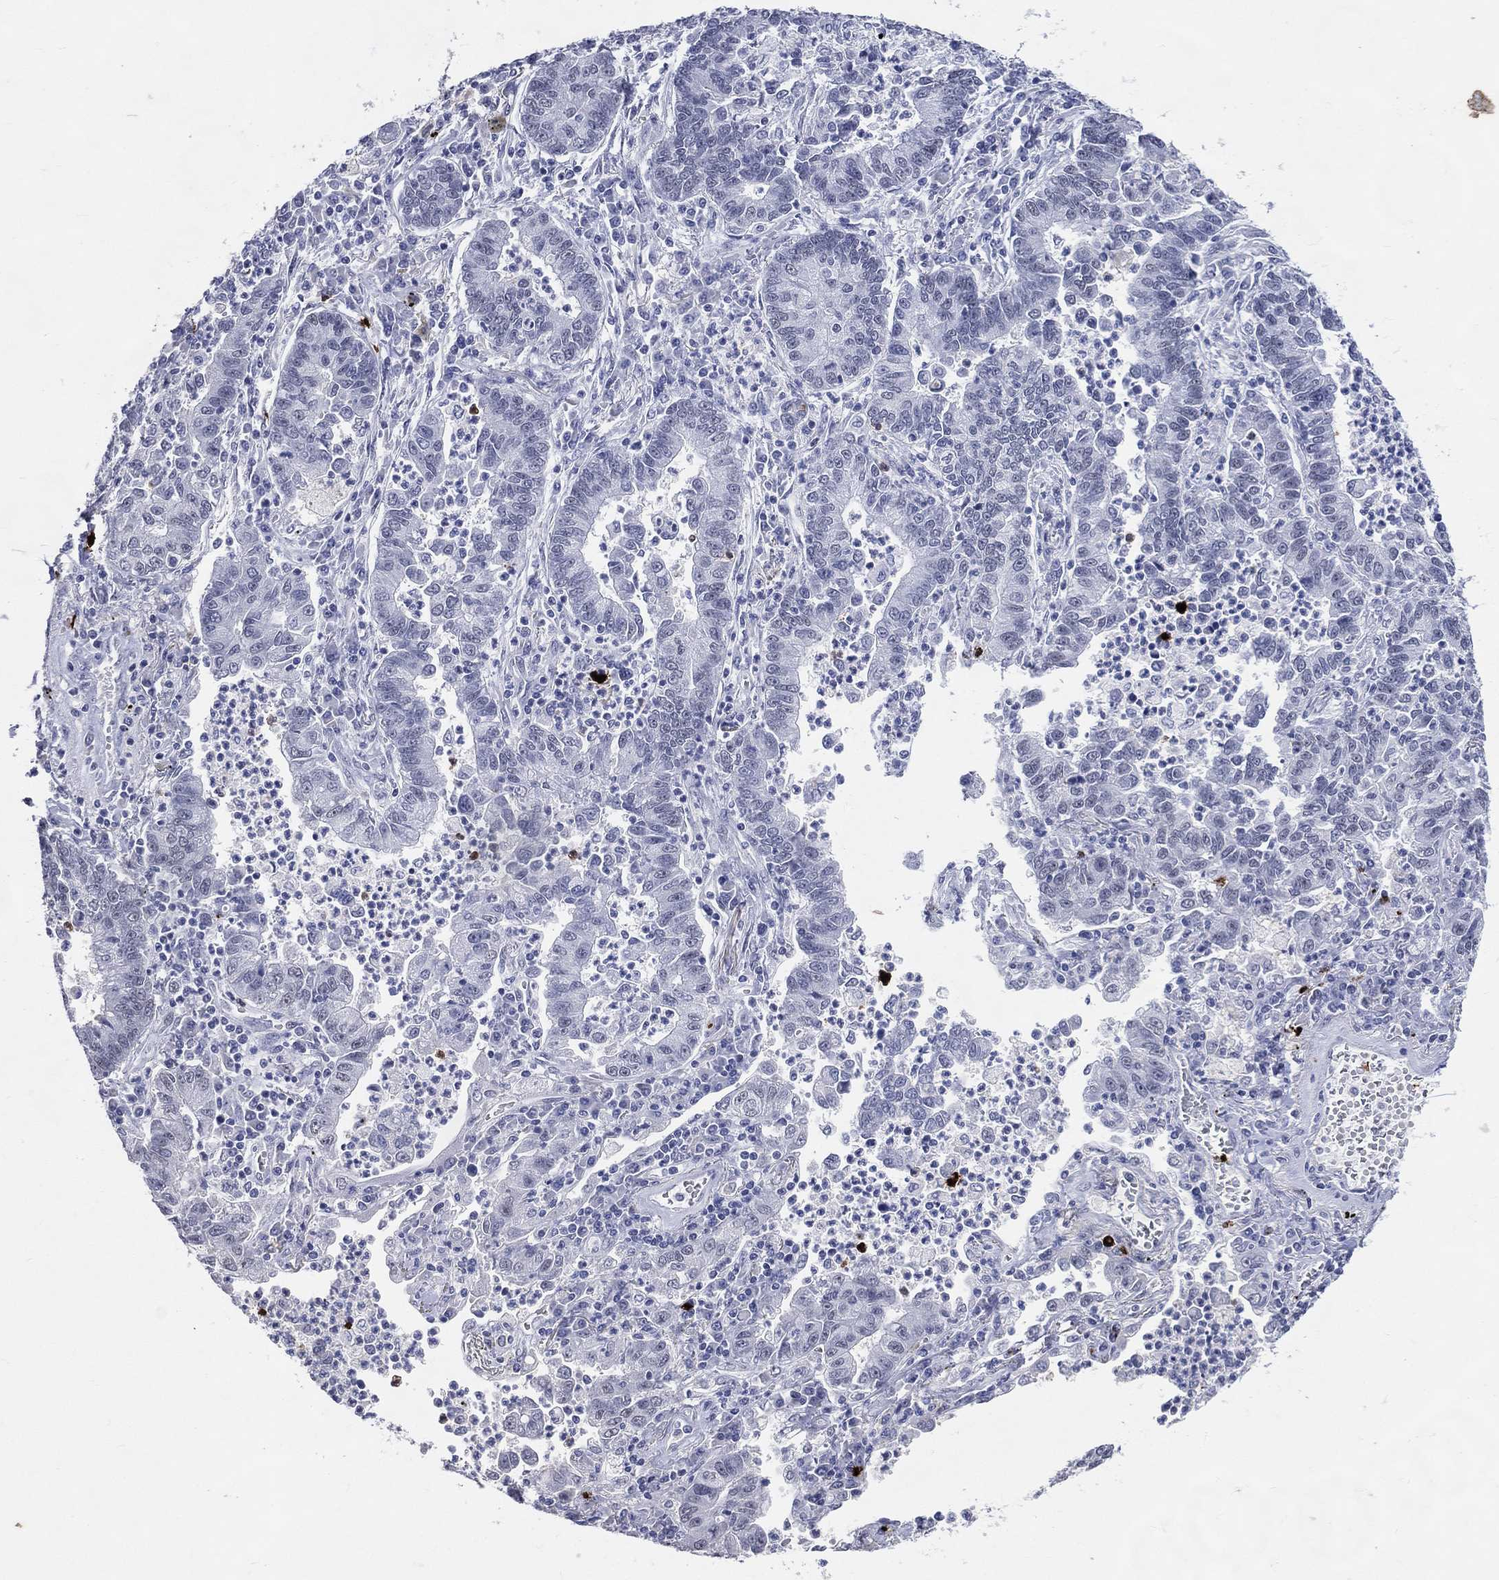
{"staining": {"intensity": "negative", "quantity": "none", "location": "none"}, "tissue": "lung cancer", "cell_type": "Tumor cells", "image_type": "cancer", "snomed": [{"axis": "morphology", "description": "Adenocarcinoma, NOS"}, {"axis": "topography", "description": "Lung"}], "caption": "IHC micrograph of human adenocarcinoma (lung) stained for a protein (brown), which demonstrates no expression in tumor cells.", "gene": "CFAP58", "patient": {"sex": "female", "age": 57}}